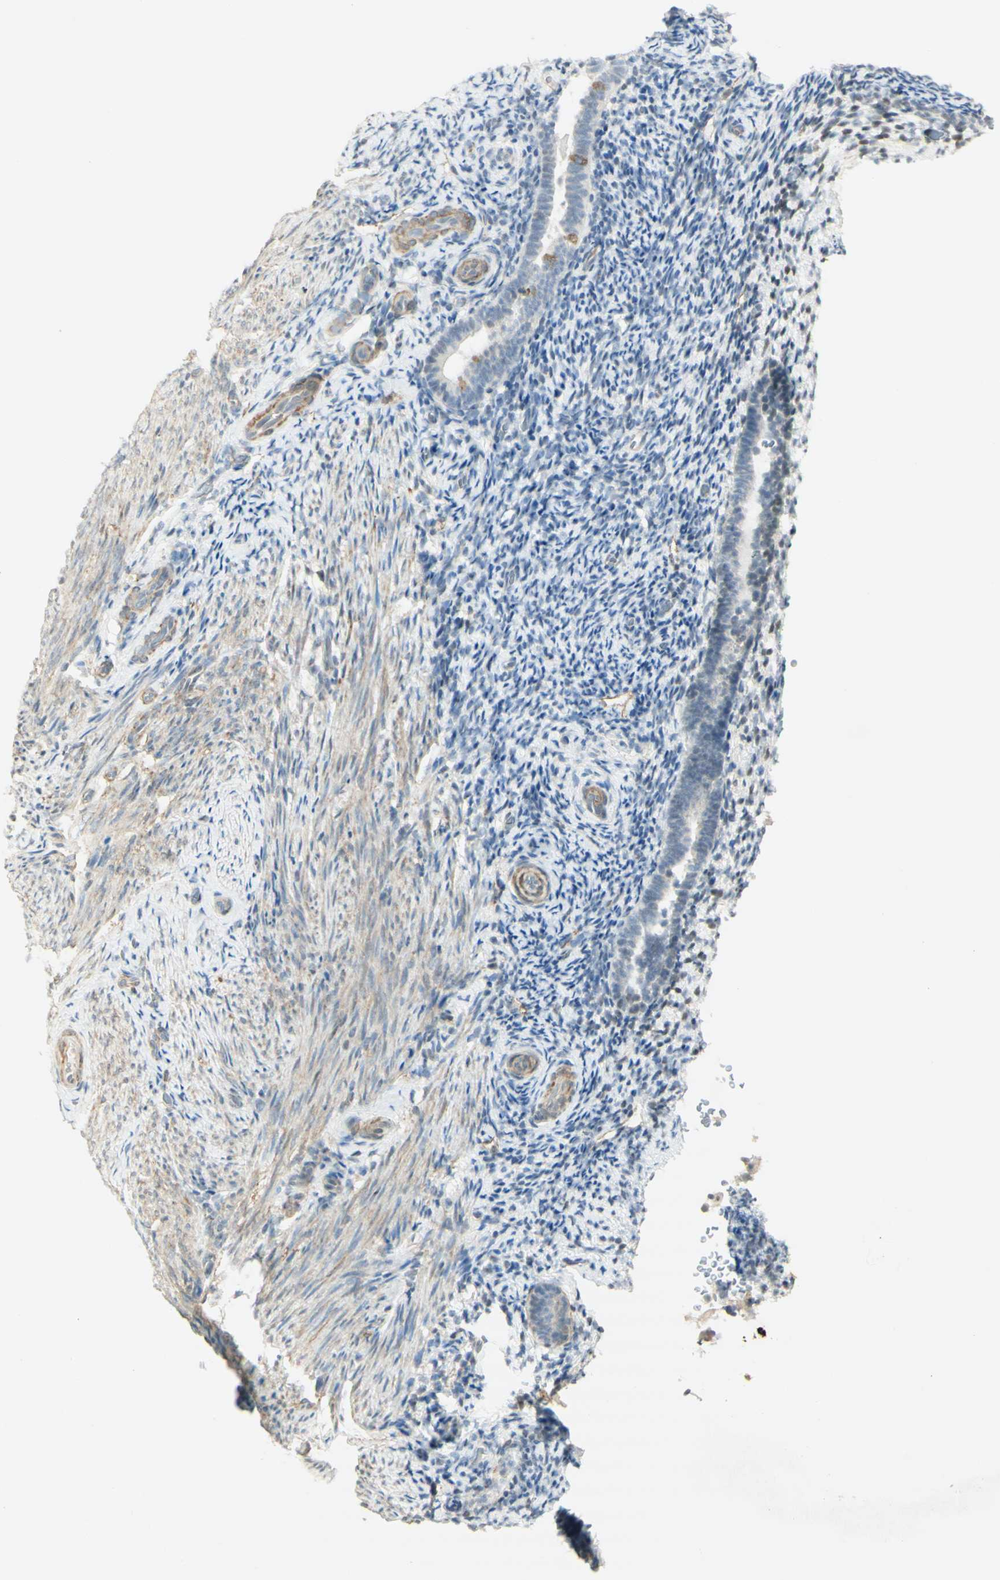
{"staining": {"intensity": "negative", "quantity": "none", "location": "none"}, "tissue": "endometrium", "cell_type": "Cells in endometrial stroma", "image_type": "normal", "snomed": [{"axis": "morphology", "description": "Normal tissue, NOS"}, {"axis": "topography", "description": "Endometrium"}], "caption": "Immunohistochemistry (IHC) of normal human endometrium shows no expression in cells in endometrial stroma. Brightfield microscopy of immunohistochemistry (IHC) stained with DAB (3,3'-diaminobenzidine) (brown) and hematoxylin (blue), captured at high magnification.", "gene": "MAP1B", "patient": {"sex": "female", "age": 51}}